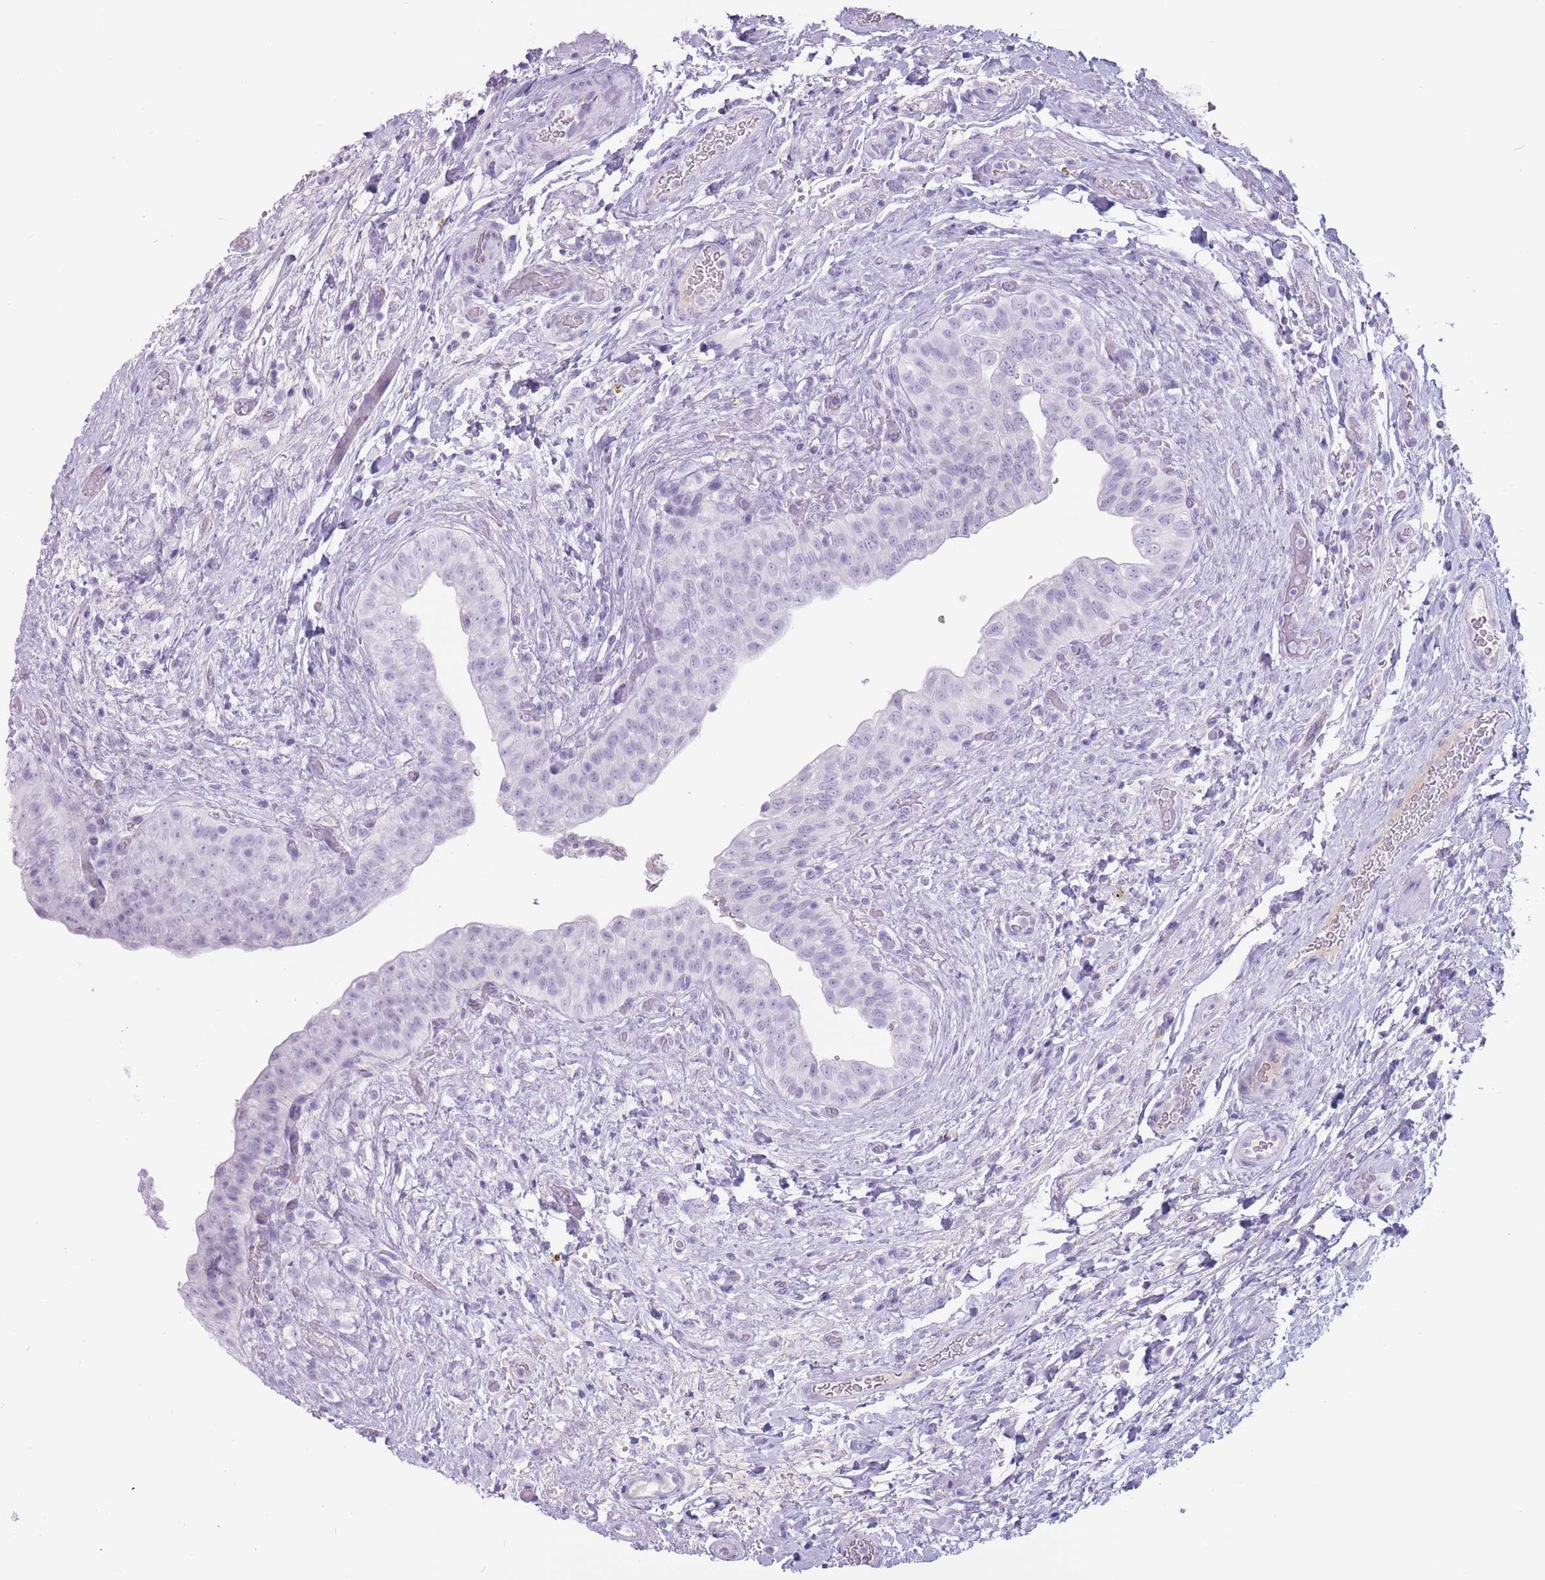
{"staining": {"intensity": "negative", "quantity": "none", "location": "none"}, "tissue": "urinary bladder", "cell_type": "Urothelial cells", "image_type": "normal", "snomed": [{"axis": "morphology", "description": "Normal tissue, NOS"}, {"axis": "topography", "description": "Urinary bladder"}], "caption": "High power microscopy image of an IHC photomicrograph of normal urinary bladder, revealing no significant positivity in urothelial cells. The staining was performed using DAB to visualize the protein expression in brown, while the nuclei were stained in blue with hematoxylin (Magnification: 20x).", "gene": "PNMA3", "patient": {"sex": "male", "age": 69}}